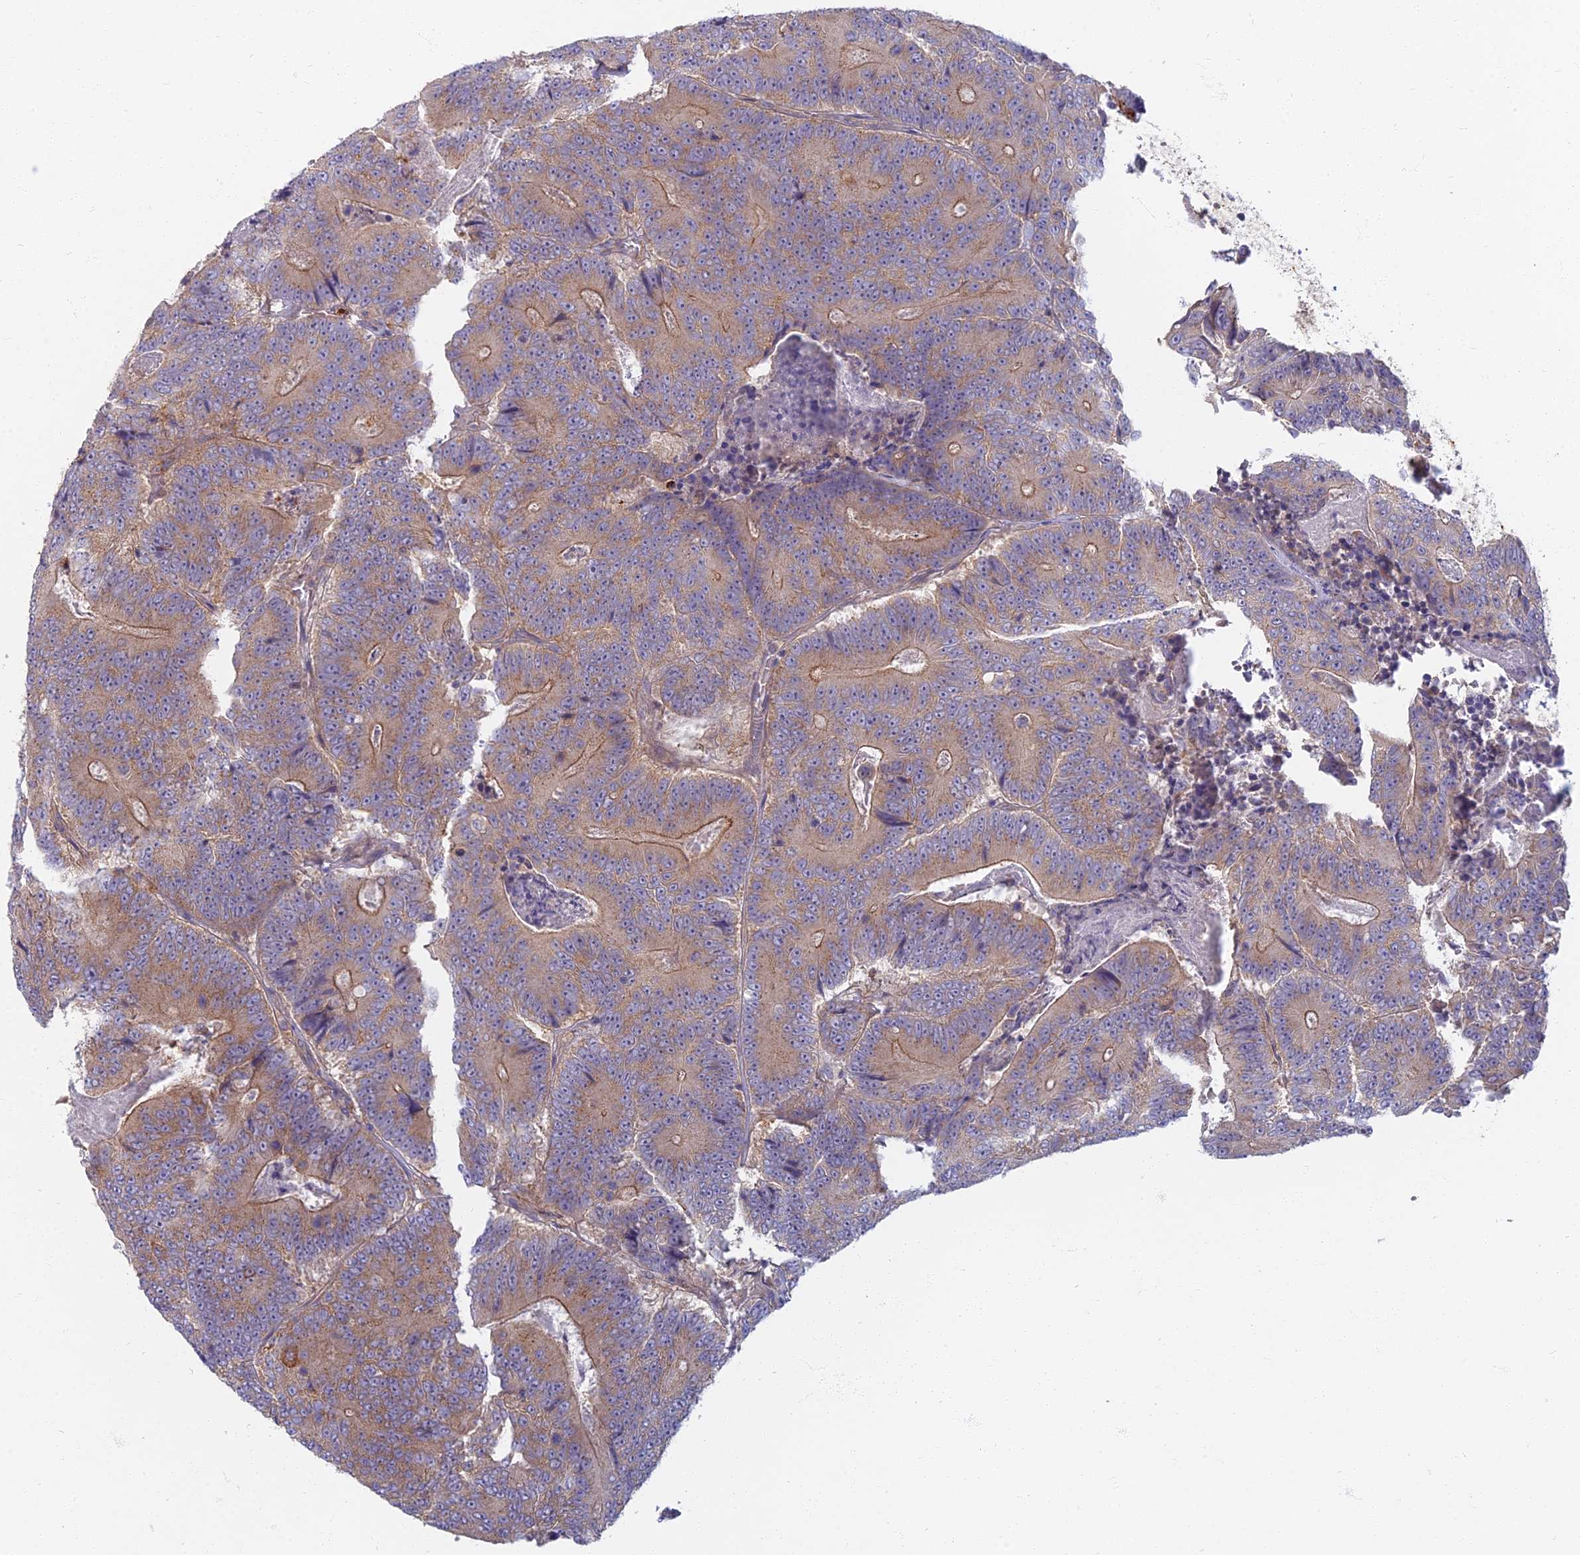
{"staining": {"intensity": "moderate", "quantity": ">75%", "location": "cytoplasmic/membranous"}, "tissue": "colorectal cancer", "cell_type": "Tumor cells", "image_type": "cancer", "snomed": [{"axis": "morphology", "description": "Adenocarcinoma, NOS"}, {"axis": "topography", "description": "Colon"}], "caption": "Colorectal cancer was stained to show a protein in brown. There is medium levels of moderate cytoplasmic/membranous expression in approximately >75% of tumor cells.", "gene": "PROX2", "patient": {"sex": "male", "age": 83}}